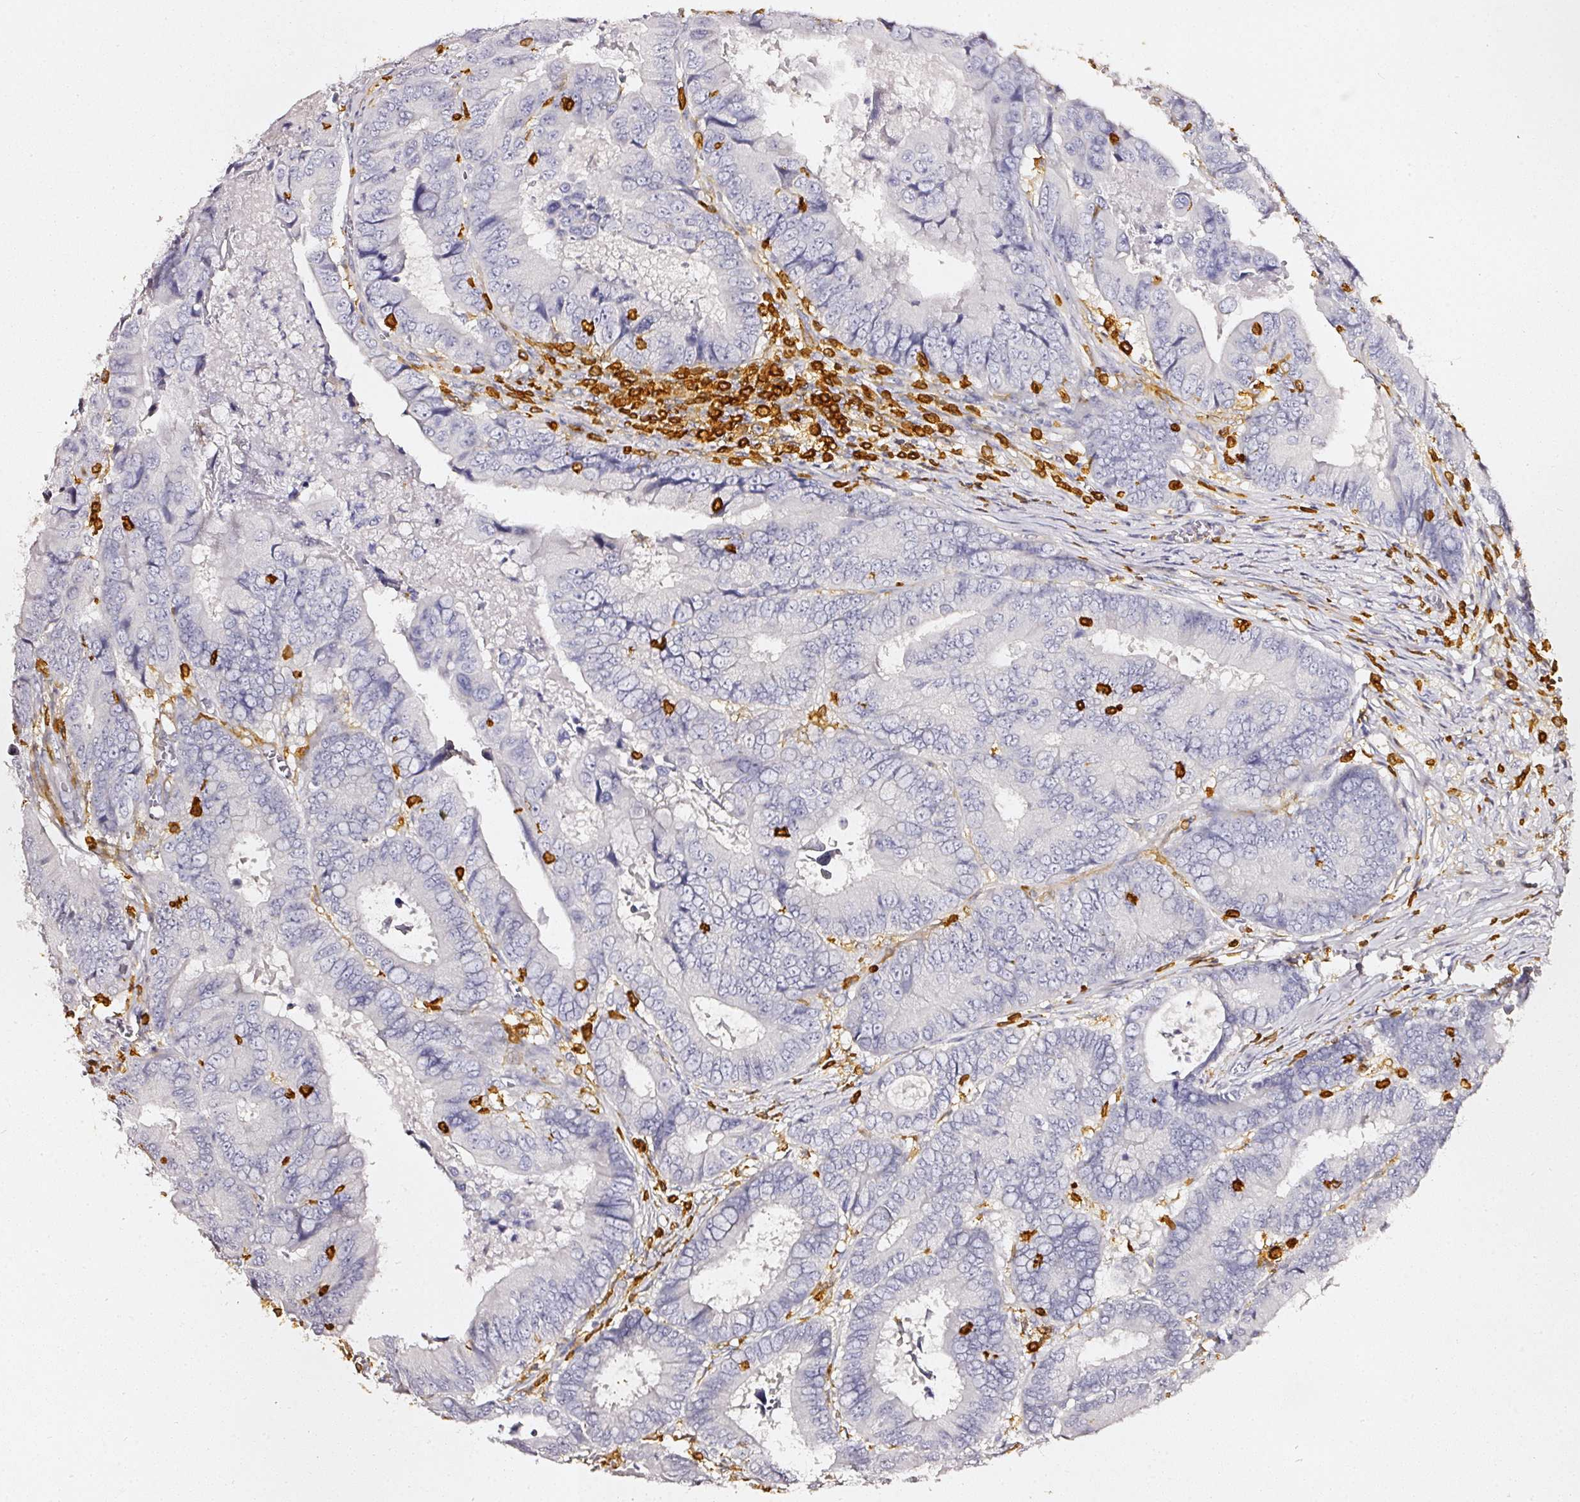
{"staining": {"intensity": "negative", "quantity": "none", "location": "none"}, "tissue": "colorectal cancer", "cell_type": "Tumor cells", "image_type": "cancer", "snomed": [{"axis": "morphology", "description": "Adenocarcinoma, NOS"}, {"axis": "topography", "description": "Colon"}], "caption": "Immunohistochemical staining of colorectal cancer shows no significant staining in tumor cells.", "gene": "EVL", "patient": {"sex": "male", "age": 85}}